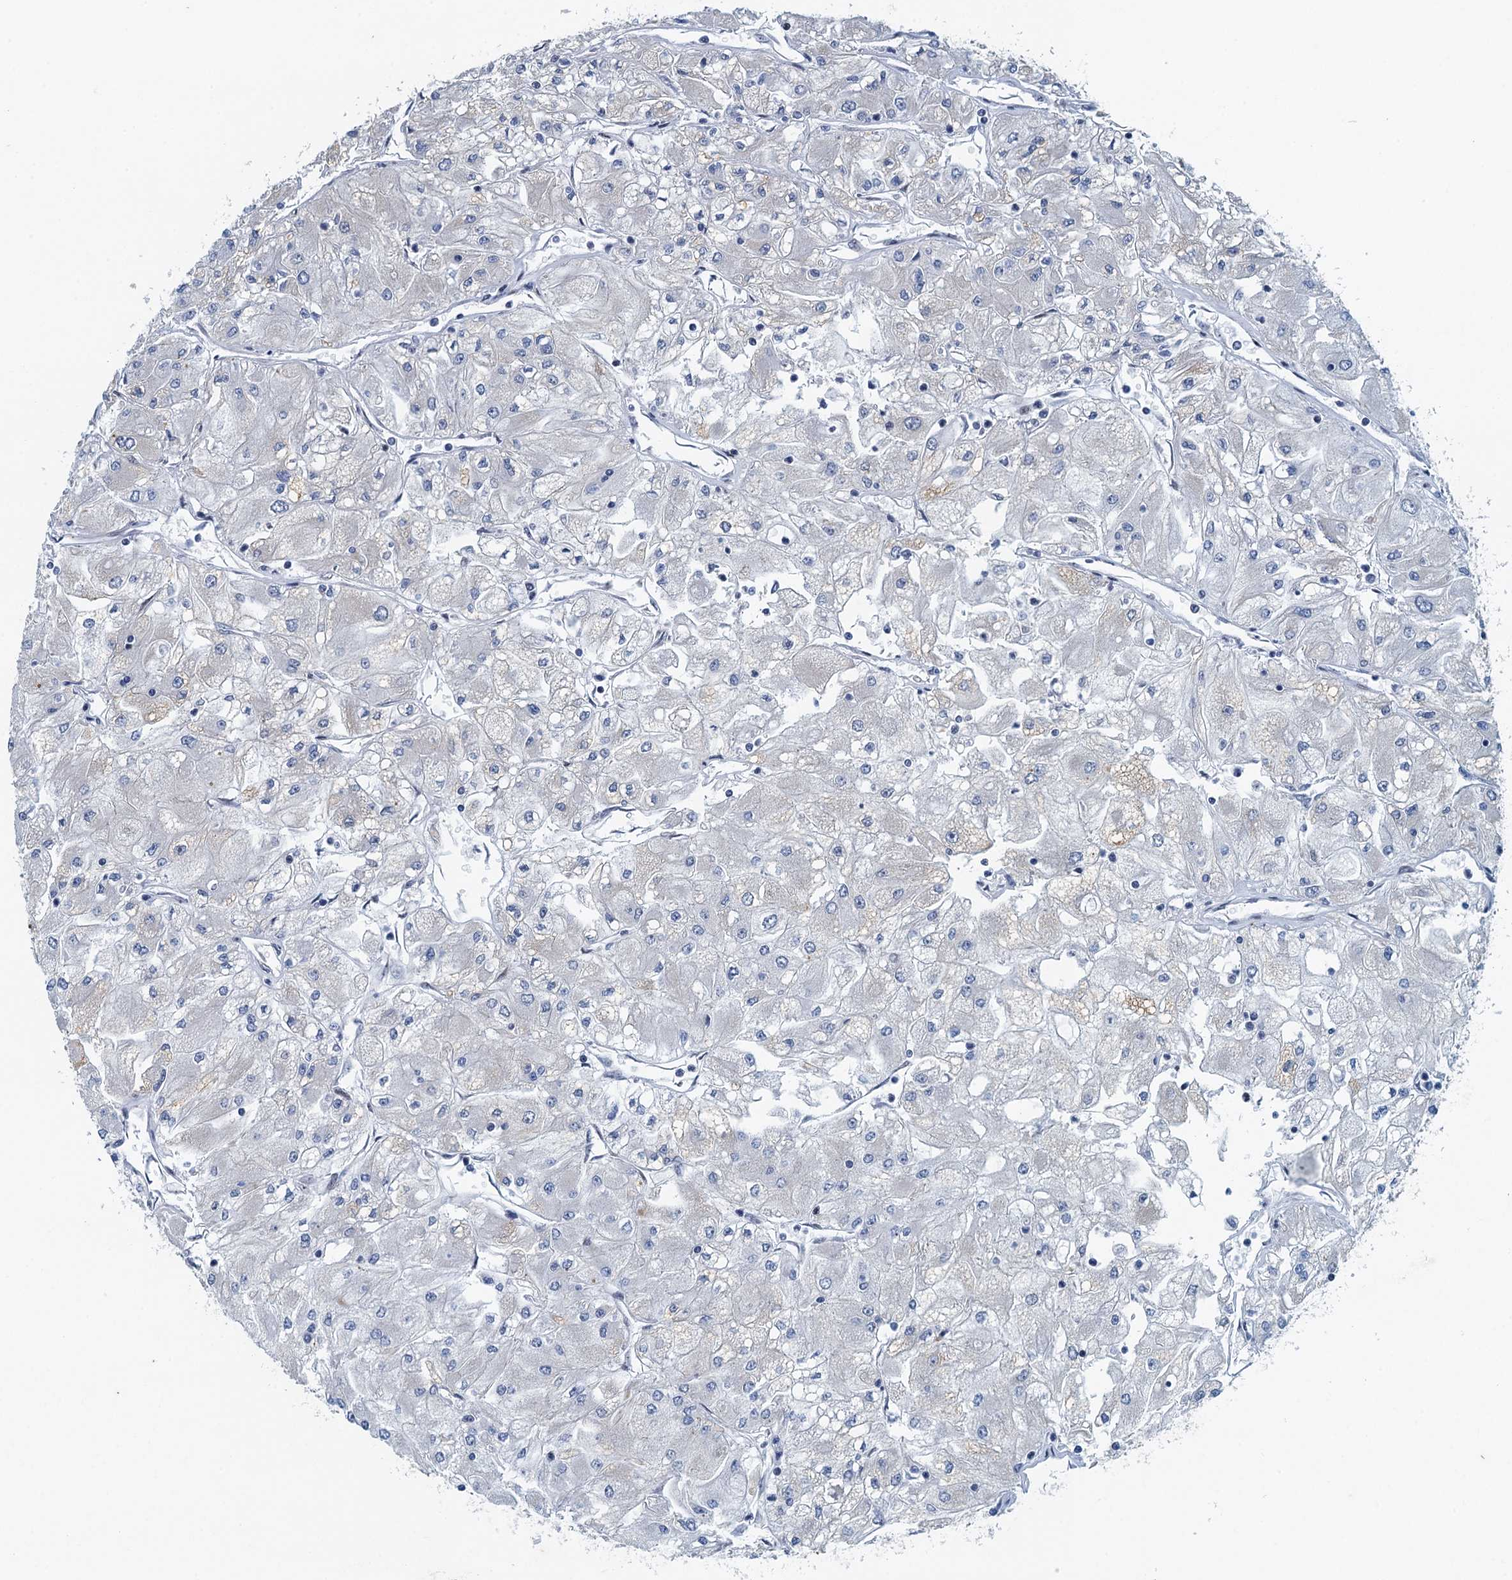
{"staining": {"intensity": "negative", "quantity": "none", "location": "none"}, "tissue": "renal cancer", "cell_type": "Tumor cells", "image_type": "cancer", "snomed": [{"axis": "morphology", "description": "Adenocarcinoma, NOS"}, {"axis": "topography", "description": "Kidney"}], "caption": "Immunohistochemical staining of human renal cancer reveals no significant positivity in tumor cells.", "gene": "ANKRD13D", "patient": {"sex": "male", "age": 80}}